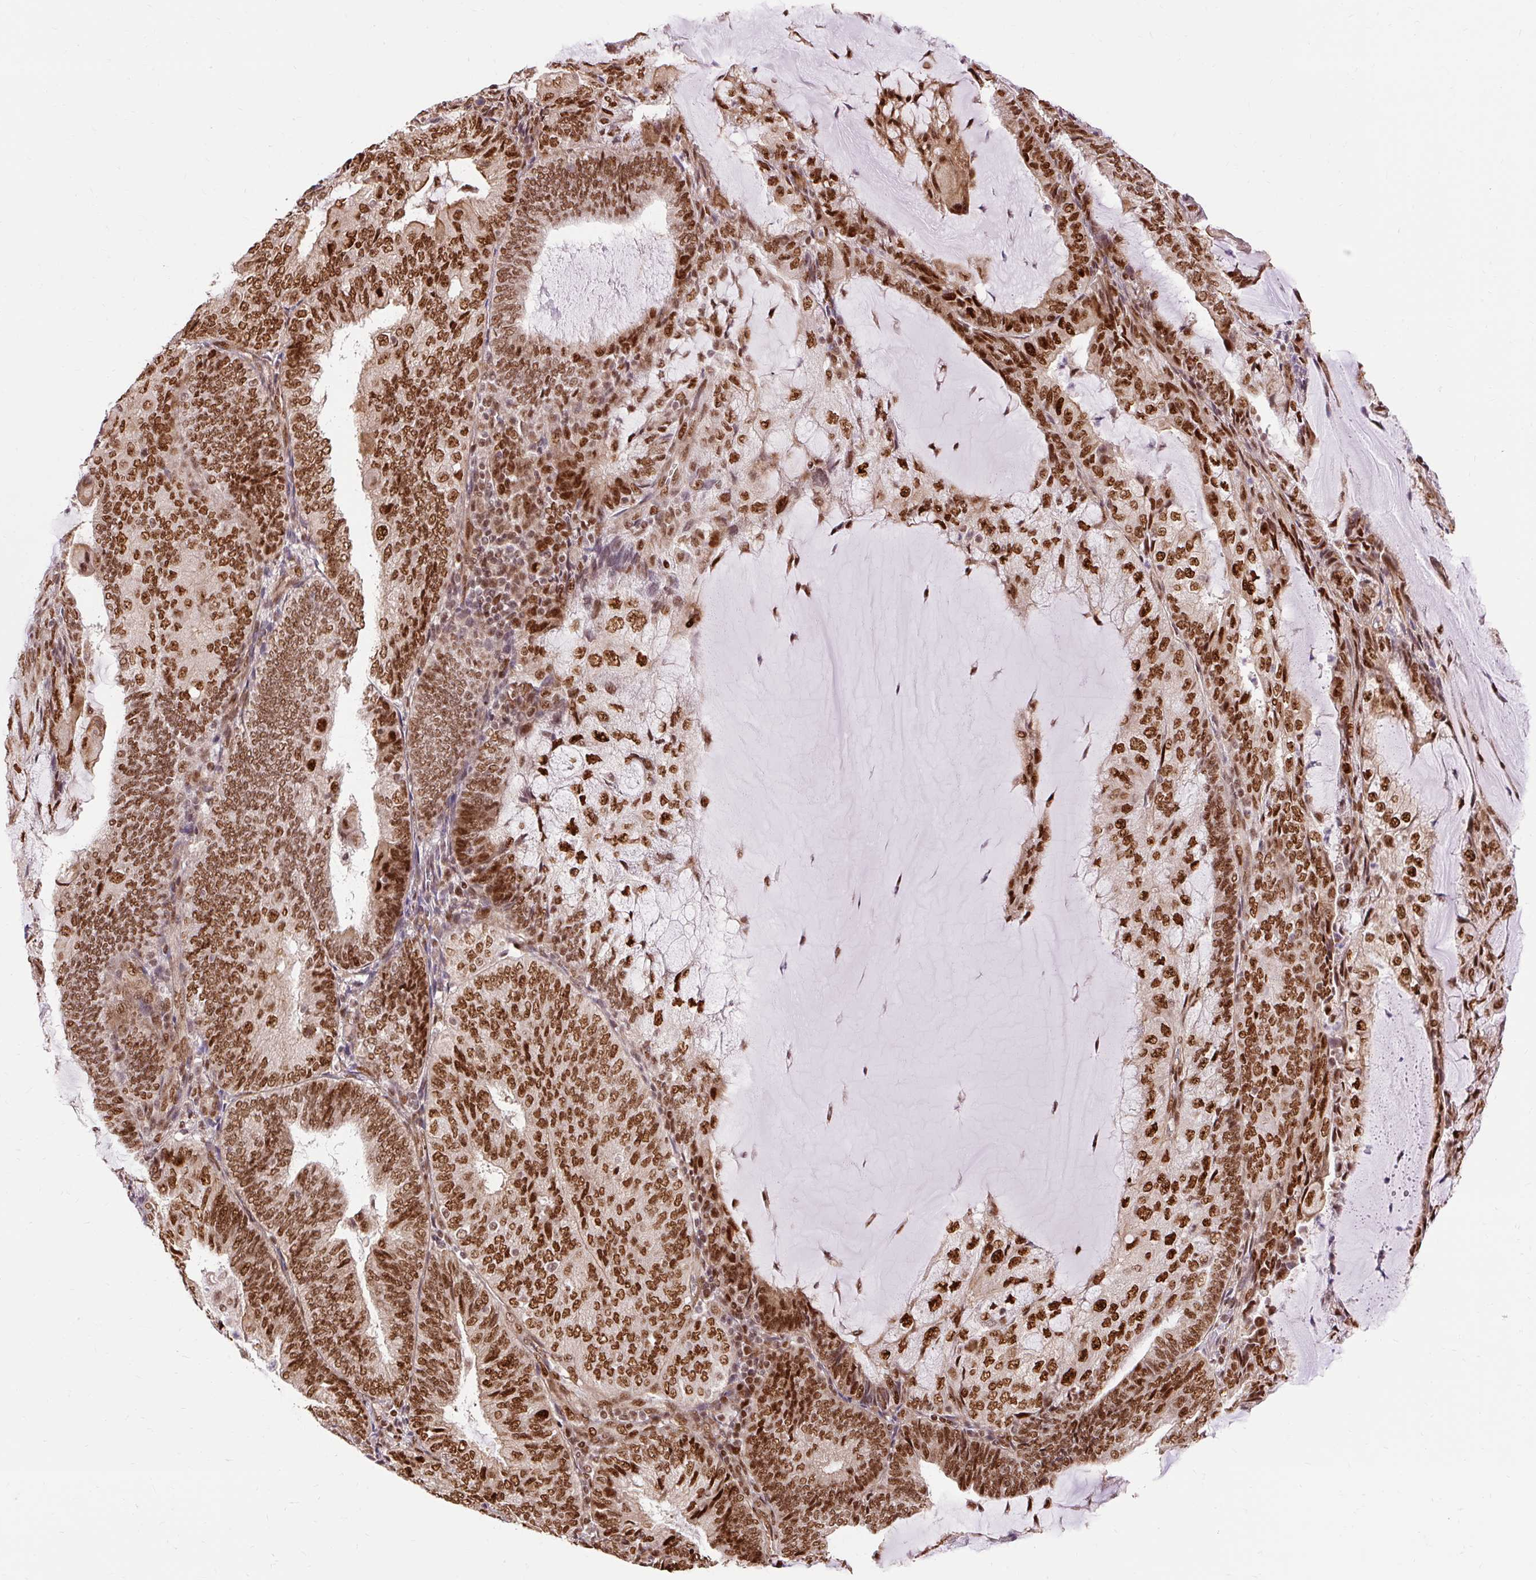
{"staining": {"intensity": "strong", "quantity": ">75%", "location": "nuclear"}, "tissue": "endometrial cancer", "cell_type": "Tumor cells", "image_type": "cancer", "snomed": [{"axis": "morphology", "description": "Adenocarcinoma, NOS"}, {"axis": "topography", "description": "Endometrium"}], "caption": "This micrograph demonstrates IHC staining of human endometrial cancer (adenocarcinoma), with high strong nuclear expression in approximately >75% of tumor cells.", "gene": "MECOM", "patient": {"sex": "female", "age": 81}}